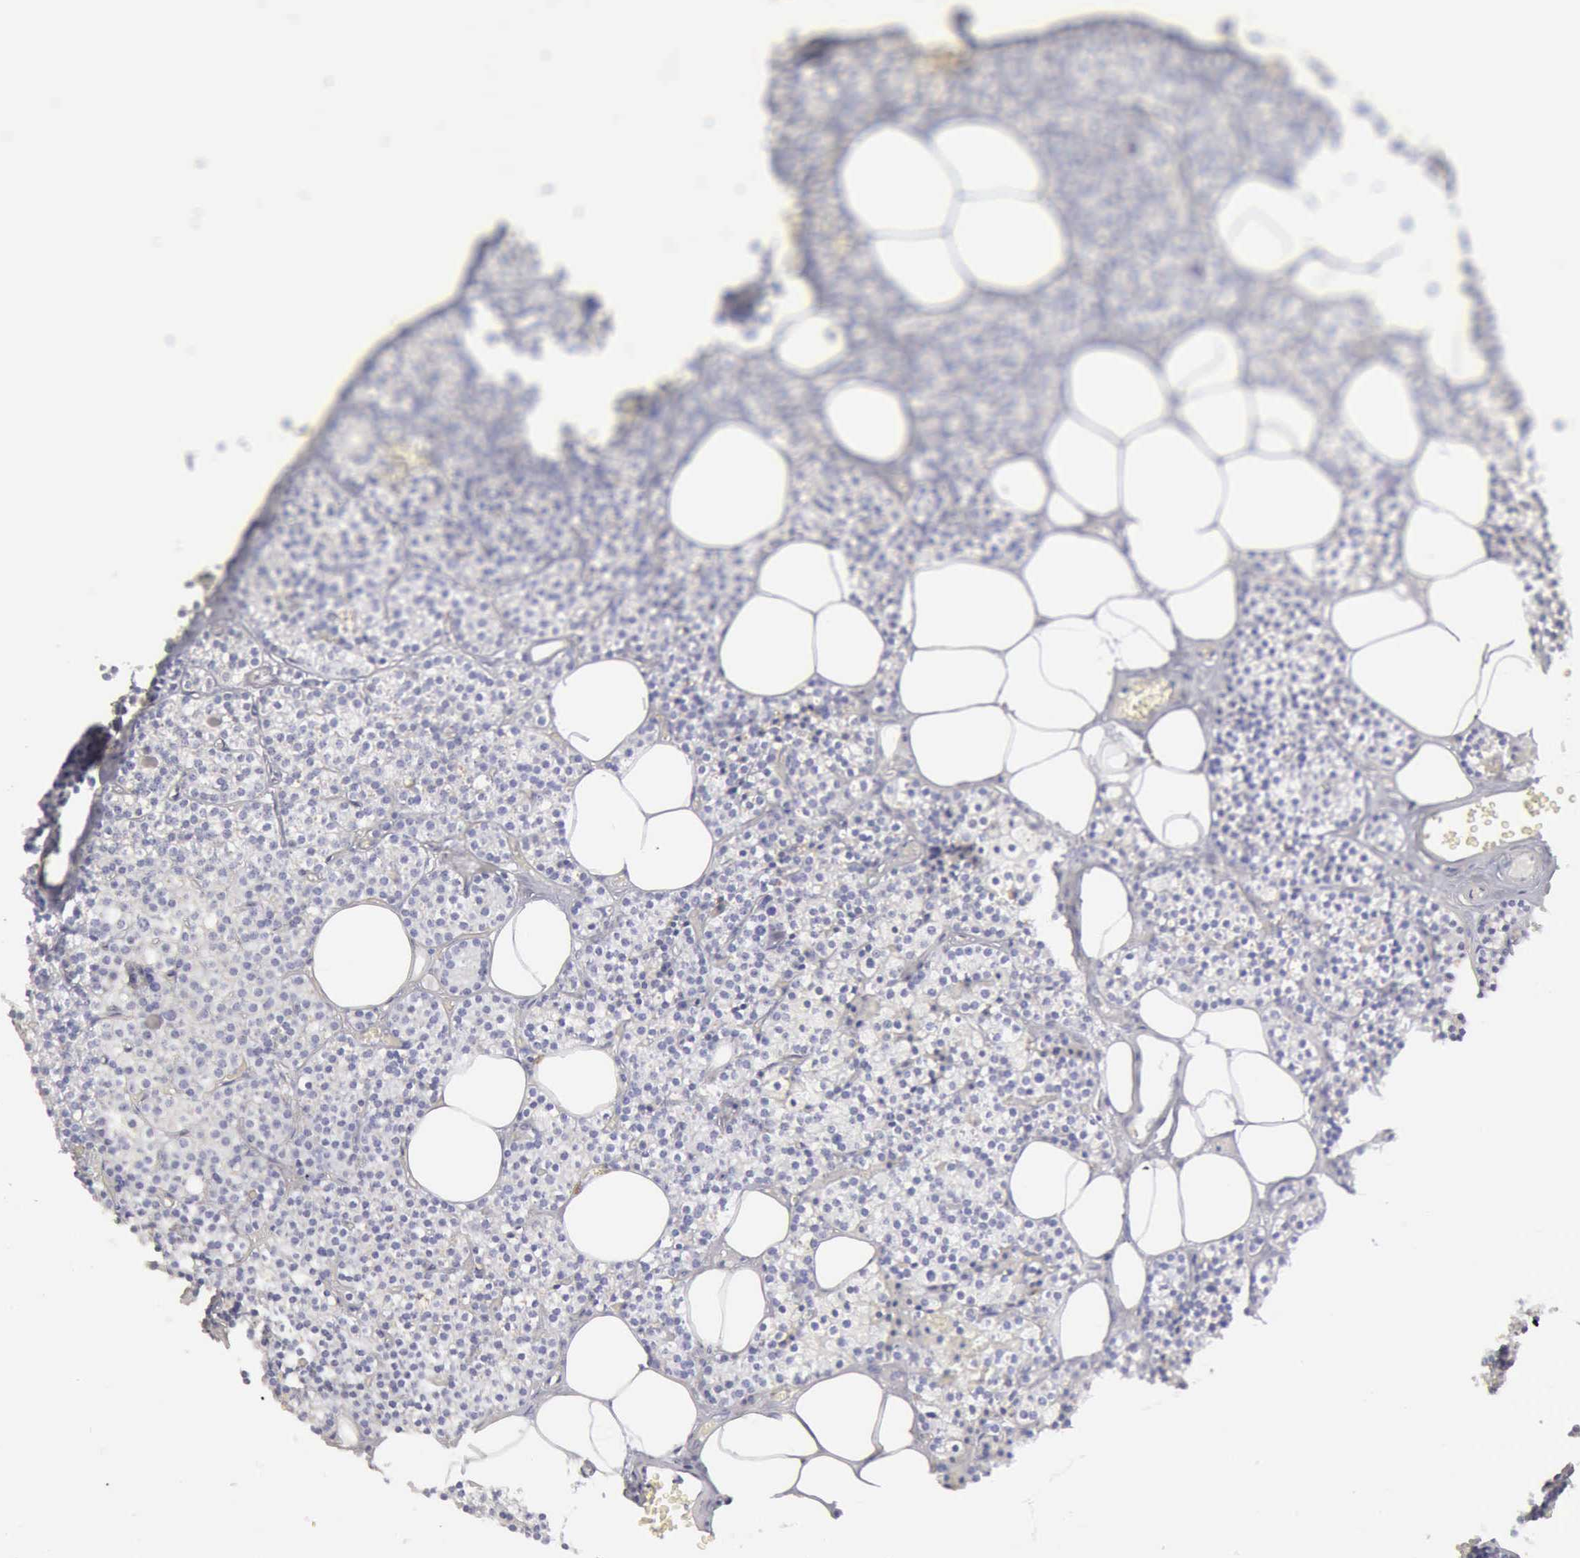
{"staining": {"intensity": "negative", "quantity": "none", "location": "none"}, "tissue": "parathyroid gland", "cell_type": "Glandular cells", "image_type": "normal", "snomed": [{"axis": "morphology", "description": "Normal tissue, NOS"}, {"axis": "topography", "description": "Parathyroid gland"}], "caption": "Glandular cells are negative for brown protein staining in unremarkable parathyroid gland. (Brightfield microscopy of DAB immunohistochemistry at high magnification).", "gene": "CTSS", "patient": {"sex": "male", "age": 51}}